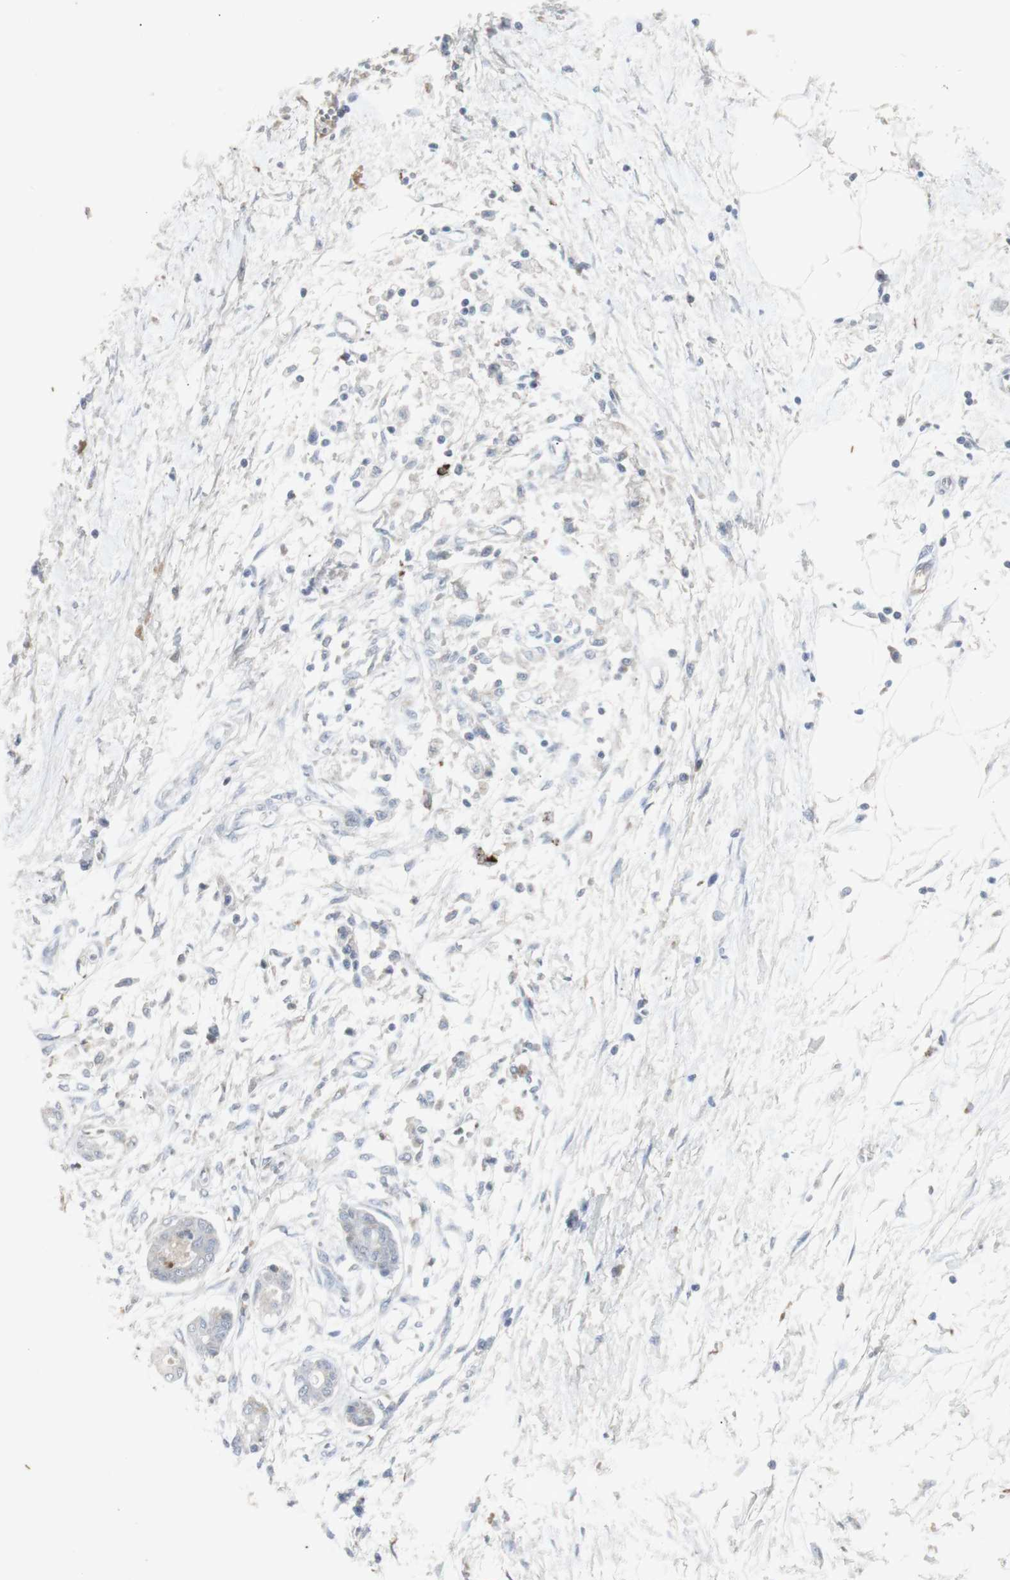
{"staining": {"intensity": "weak", "quantity": ">75%", "location": "cytoplasmic/membranous"}, "tissue": "pancreatic cancer", "cell_type": "Tumor cells", "image_type": "cancer", "snomed": [{"axis": "morphology", "description": "Adenocarcinoma, NOS"}, {"axis": "topography", "description": "Pancreas"}], "caption": "Immunohistochemistry image of neoplastic tissue: human pancreatic cancer (adenocarcinoma) stained using immunohistochemistry reveals low levels of weak protein expression localized specifically in the cytoplasmic/membranous of tumor cells, appearing as a cytoplasmic/membranous brown color.", "gene": "INS", "patient": {"sex": "male", "age": 56}}